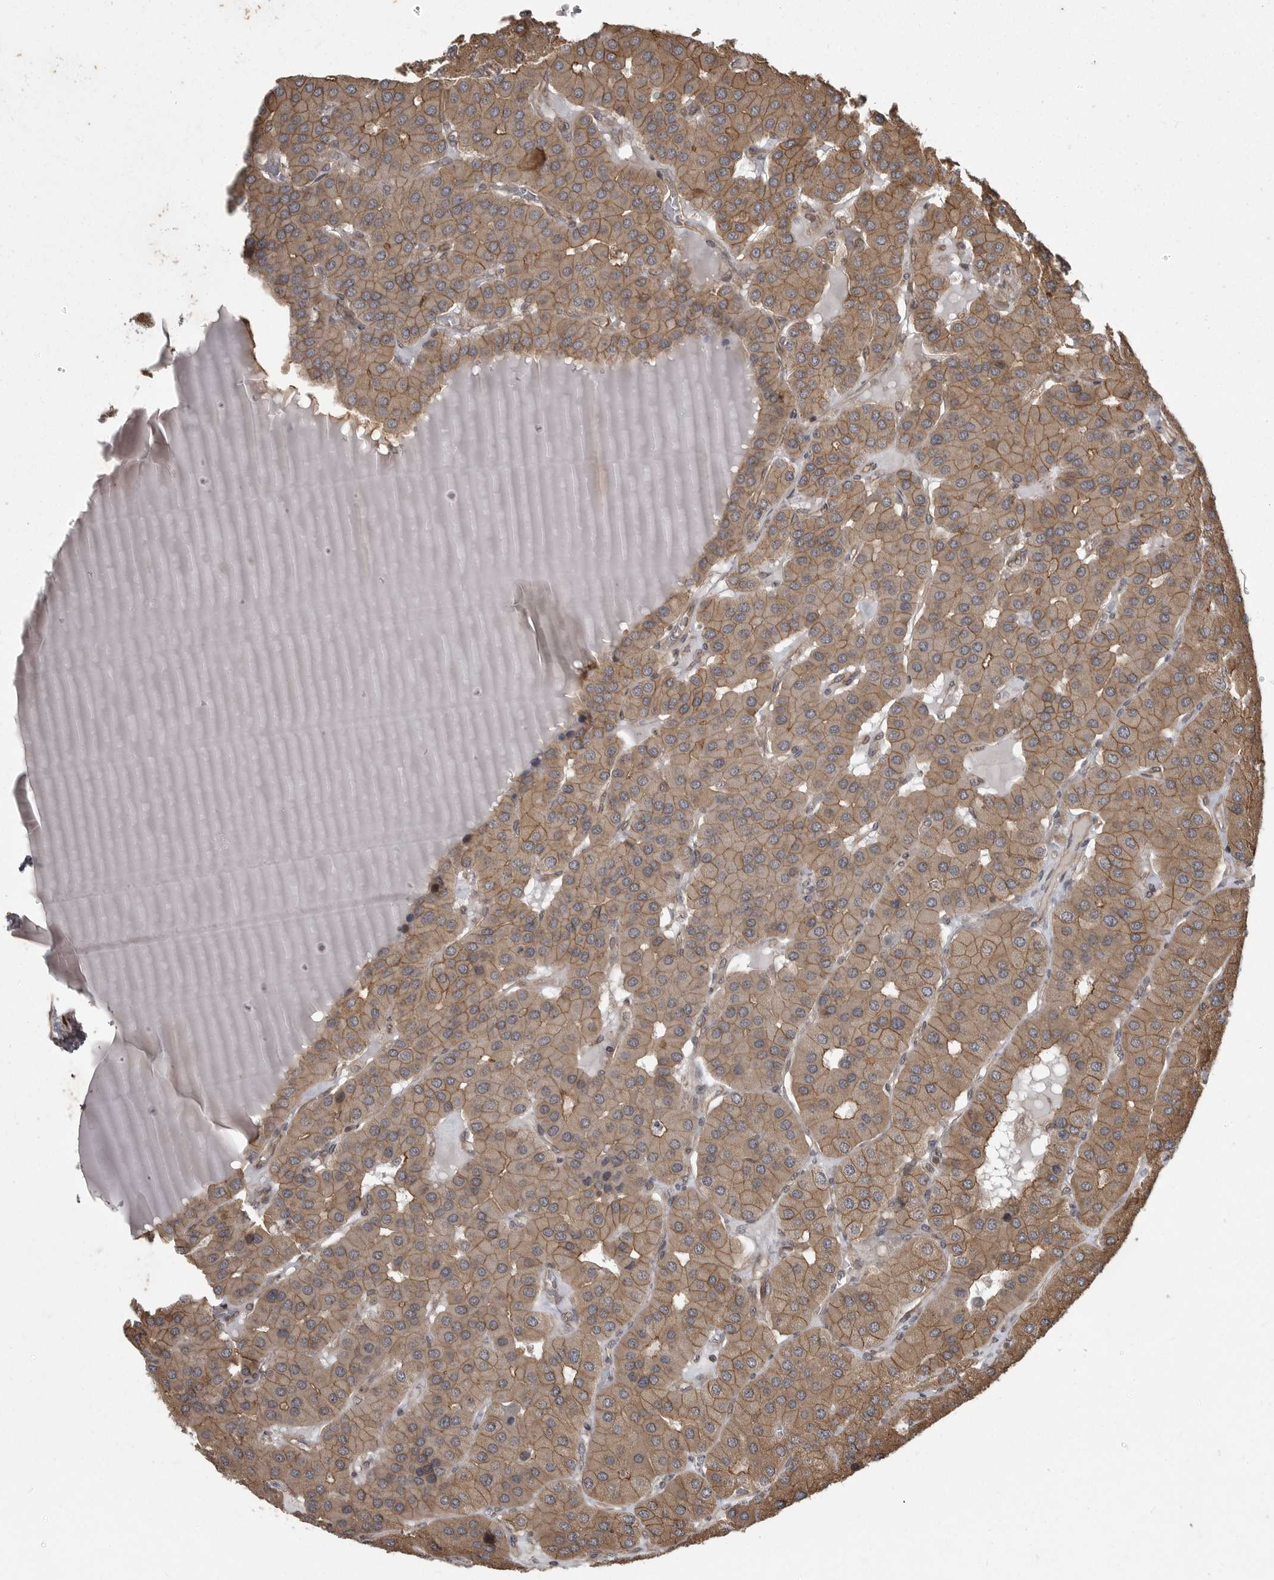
{"staining": {"intensity": "moderate", "quantity": ">75%", "location": "cytoplasmic/membranous,nuclear"}, "tissue": "parathyroid gland", "cell_type": "Glandular cells", "image_type": "normal", "snomed": [{"axis": "morphology", "description": "Normal tissue, NOS"}, {"axis": "morphology", "description": "Adenoma, NOS"}, {"axis": "topography", "description": "Parathyroid gland"}], "caption": "Immunohistochemistry of unremarkable parathyroid gland reveals medium levels of moderate cytoplasmic/membranous,nuclear staining in about >75% of glandular cells.", "gene": "DNAJC8", "patient": {"sex": "female", "age": 86}}